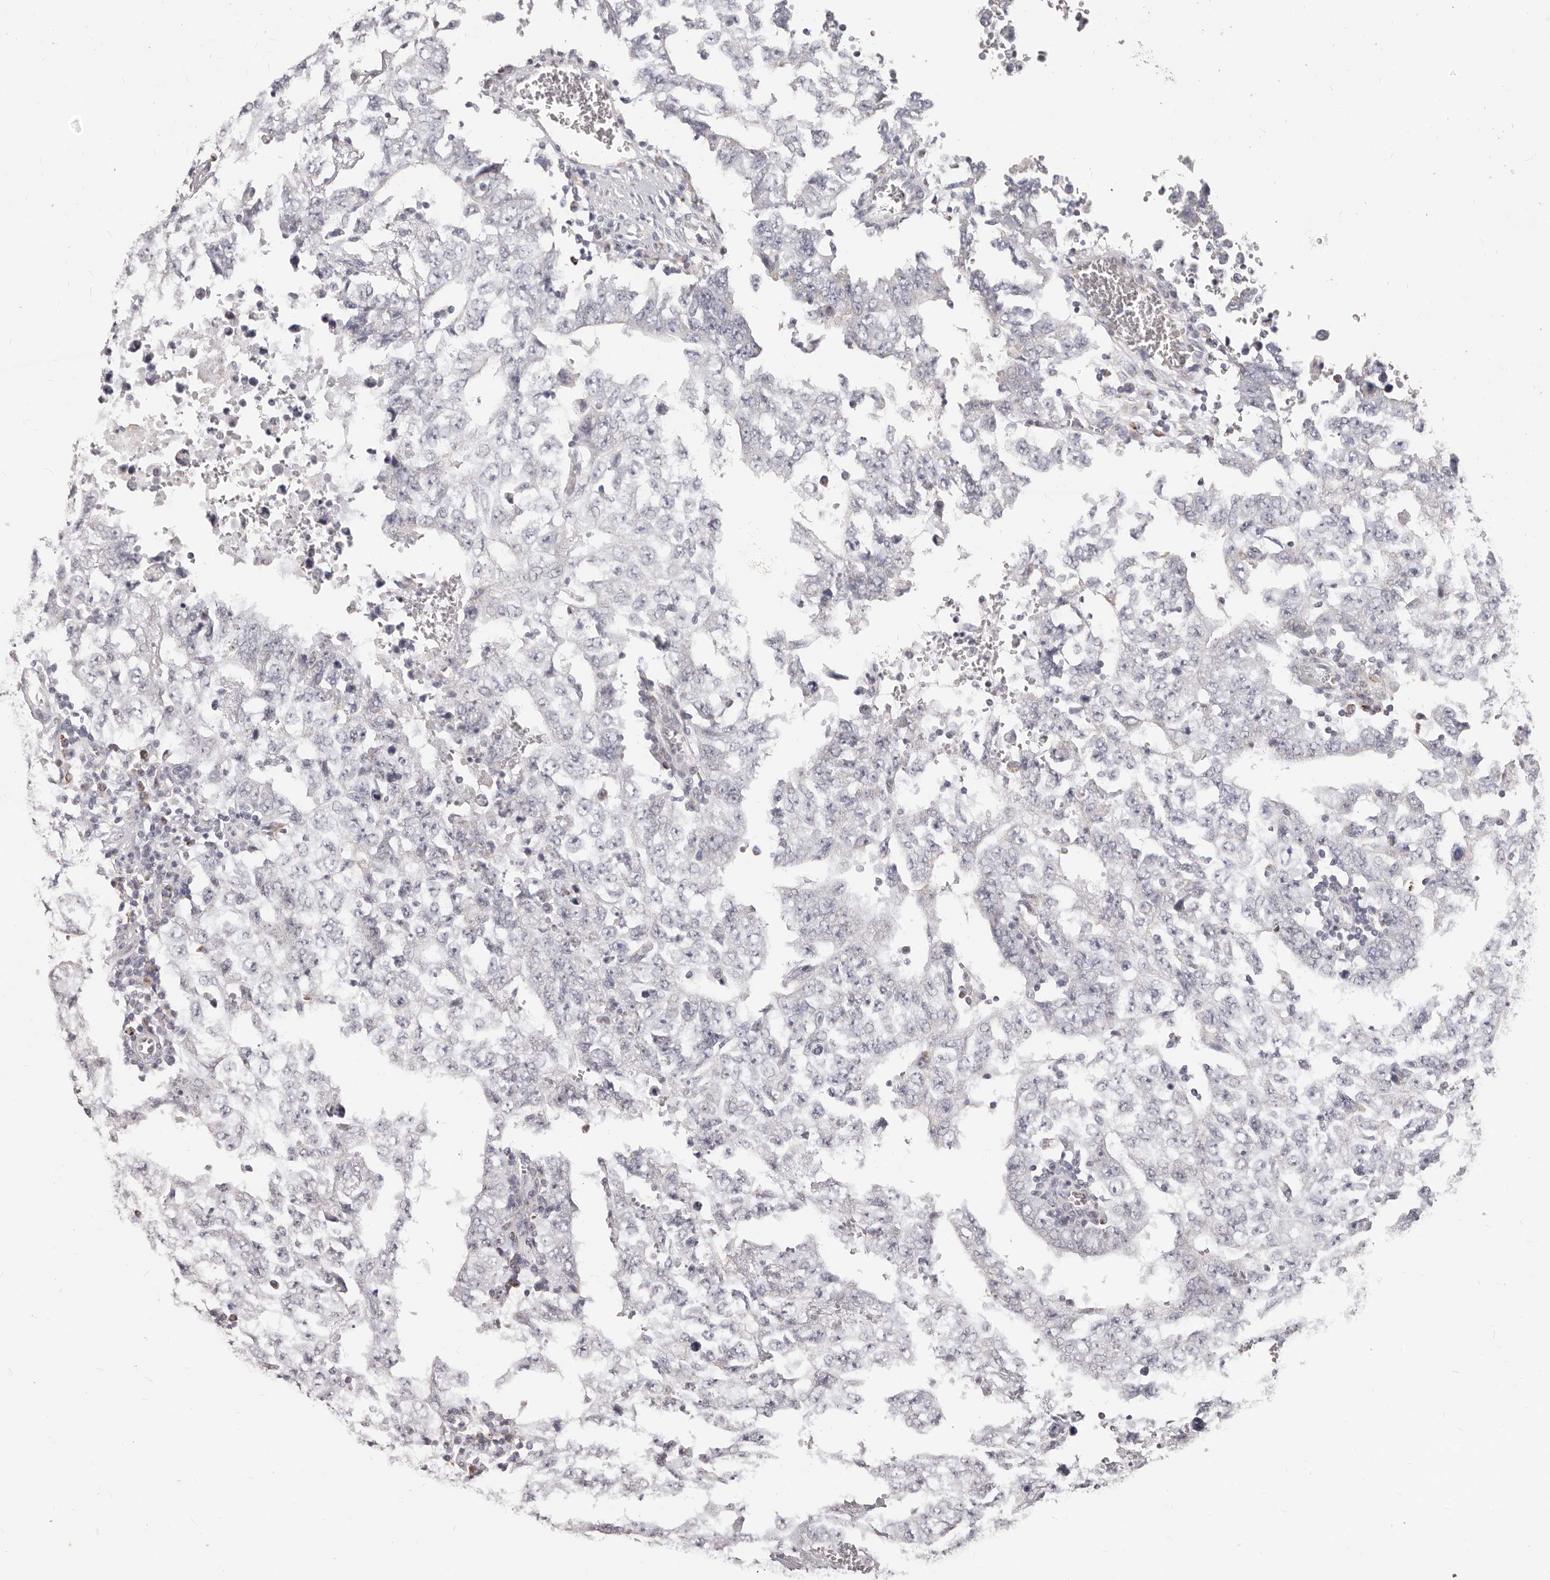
{"staining": {"intensity": "negative", "quantity": "none", "location": "none"}, "tissue": "testis cancer", "cell_type": "Tumor cells", "image_type": "cancer", "snomed": [{"axis": "morphology", "description": "Carcinoma, Embryonal, NOS"}, {"axis": "topography", "description": "Testis"}], "caption": "Immunohistochemical staining of testis embryonal carcinoma displays no significant staining in tumor cells.", "gene": "PRMT2", "patient": {"sex": "male", "age": 26}}